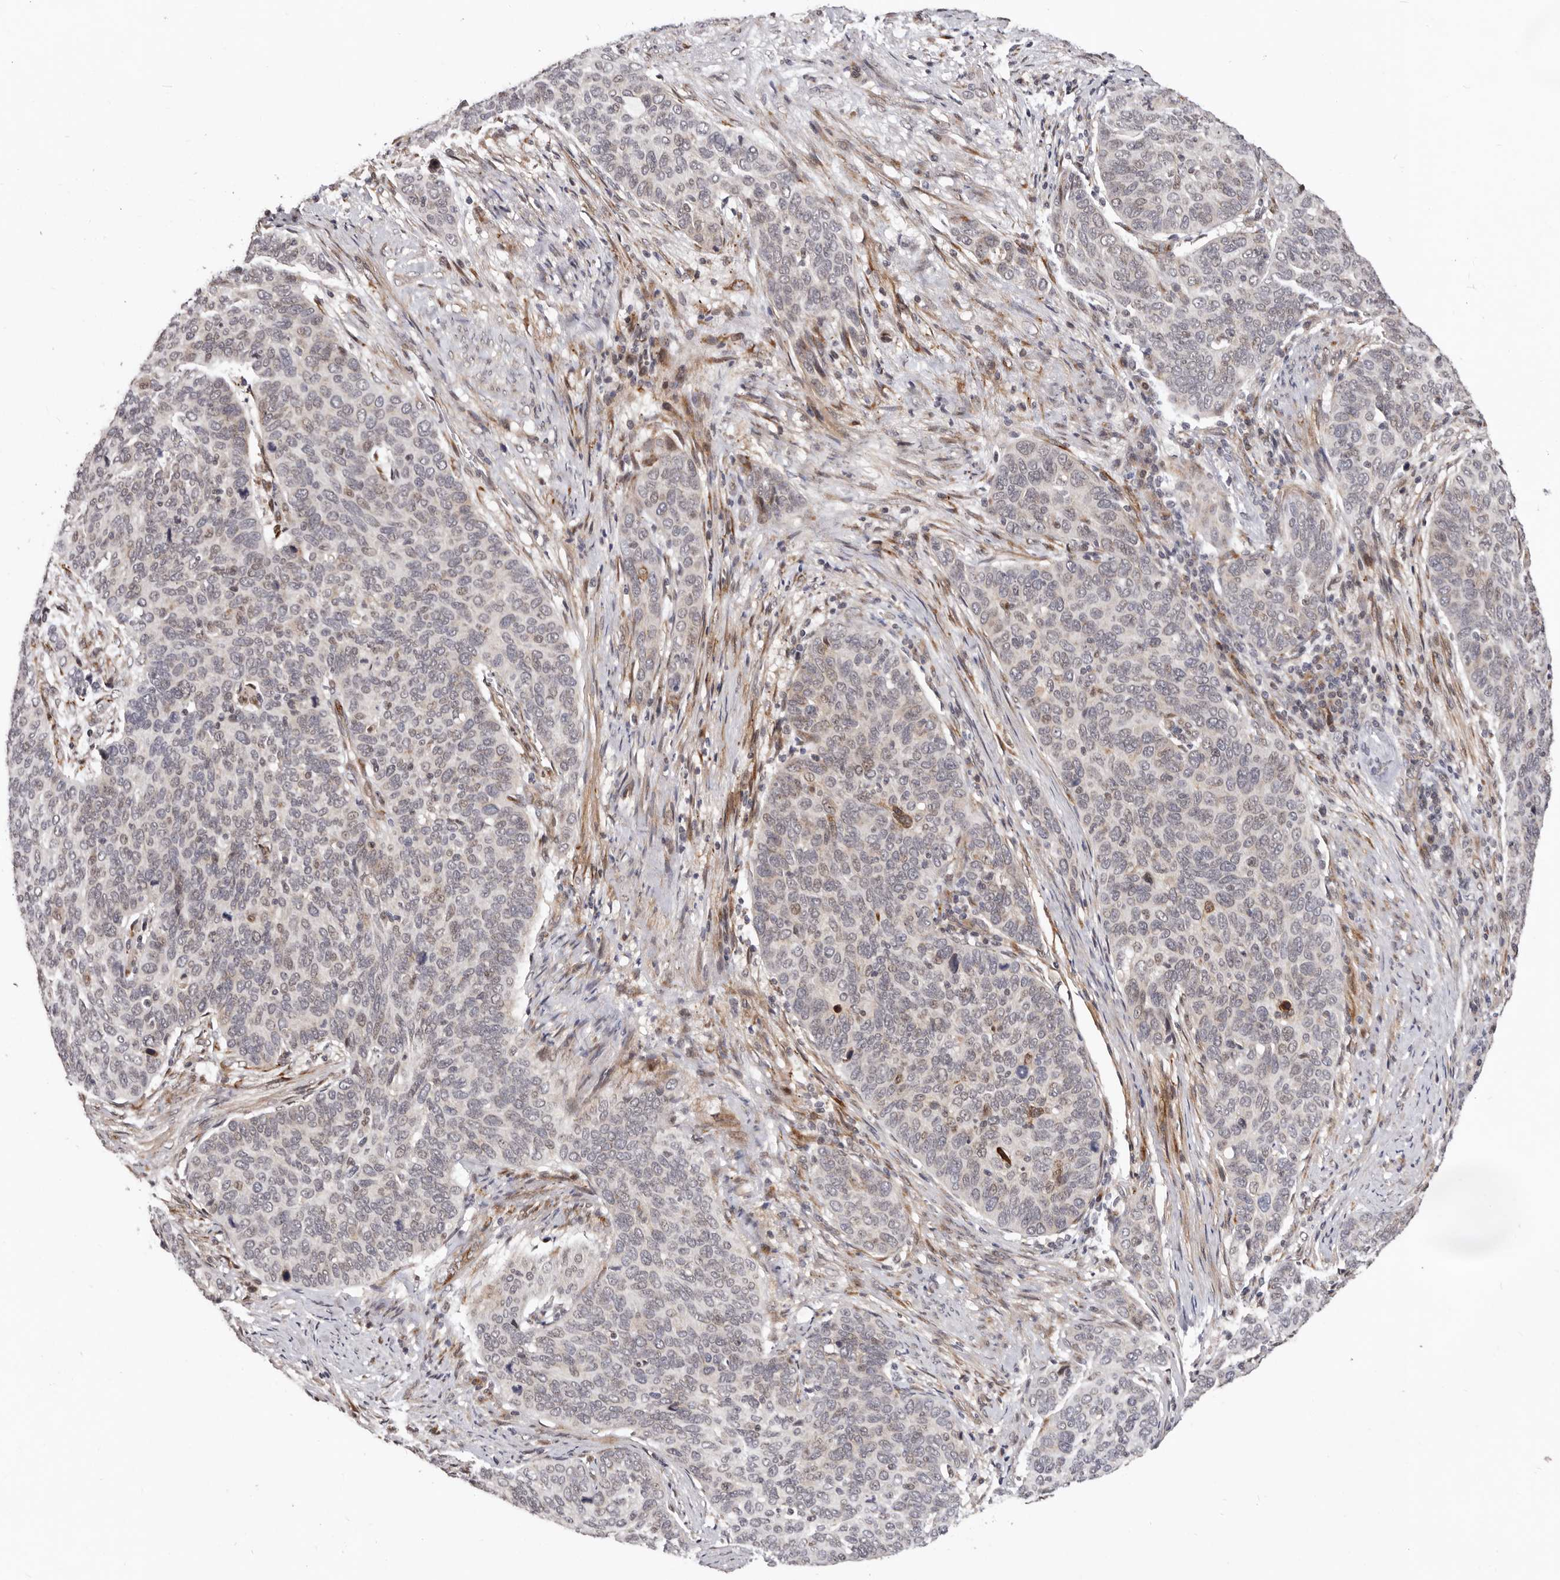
{"staining": {"intensity": "negative", "quantity": "none", "location": "none"}, "tissue": "cervical cancer", "cell_type": "Tumor cells", "image_type": "cancer", "snomed": [{"axis": "morphology", "description": "Squamous cell carcinoma, NOS"}, {"axis": "topography", "description": "Cervix"}], "caption": "Immunohistochemistry (IHC) histopathology image of human cervical squamous cell carcinoma stained for a protein (brown), which demonstrates no staining in tumor cells.", "gene": "SRCAP", "patient": {"sex": "female", "age": 60}}